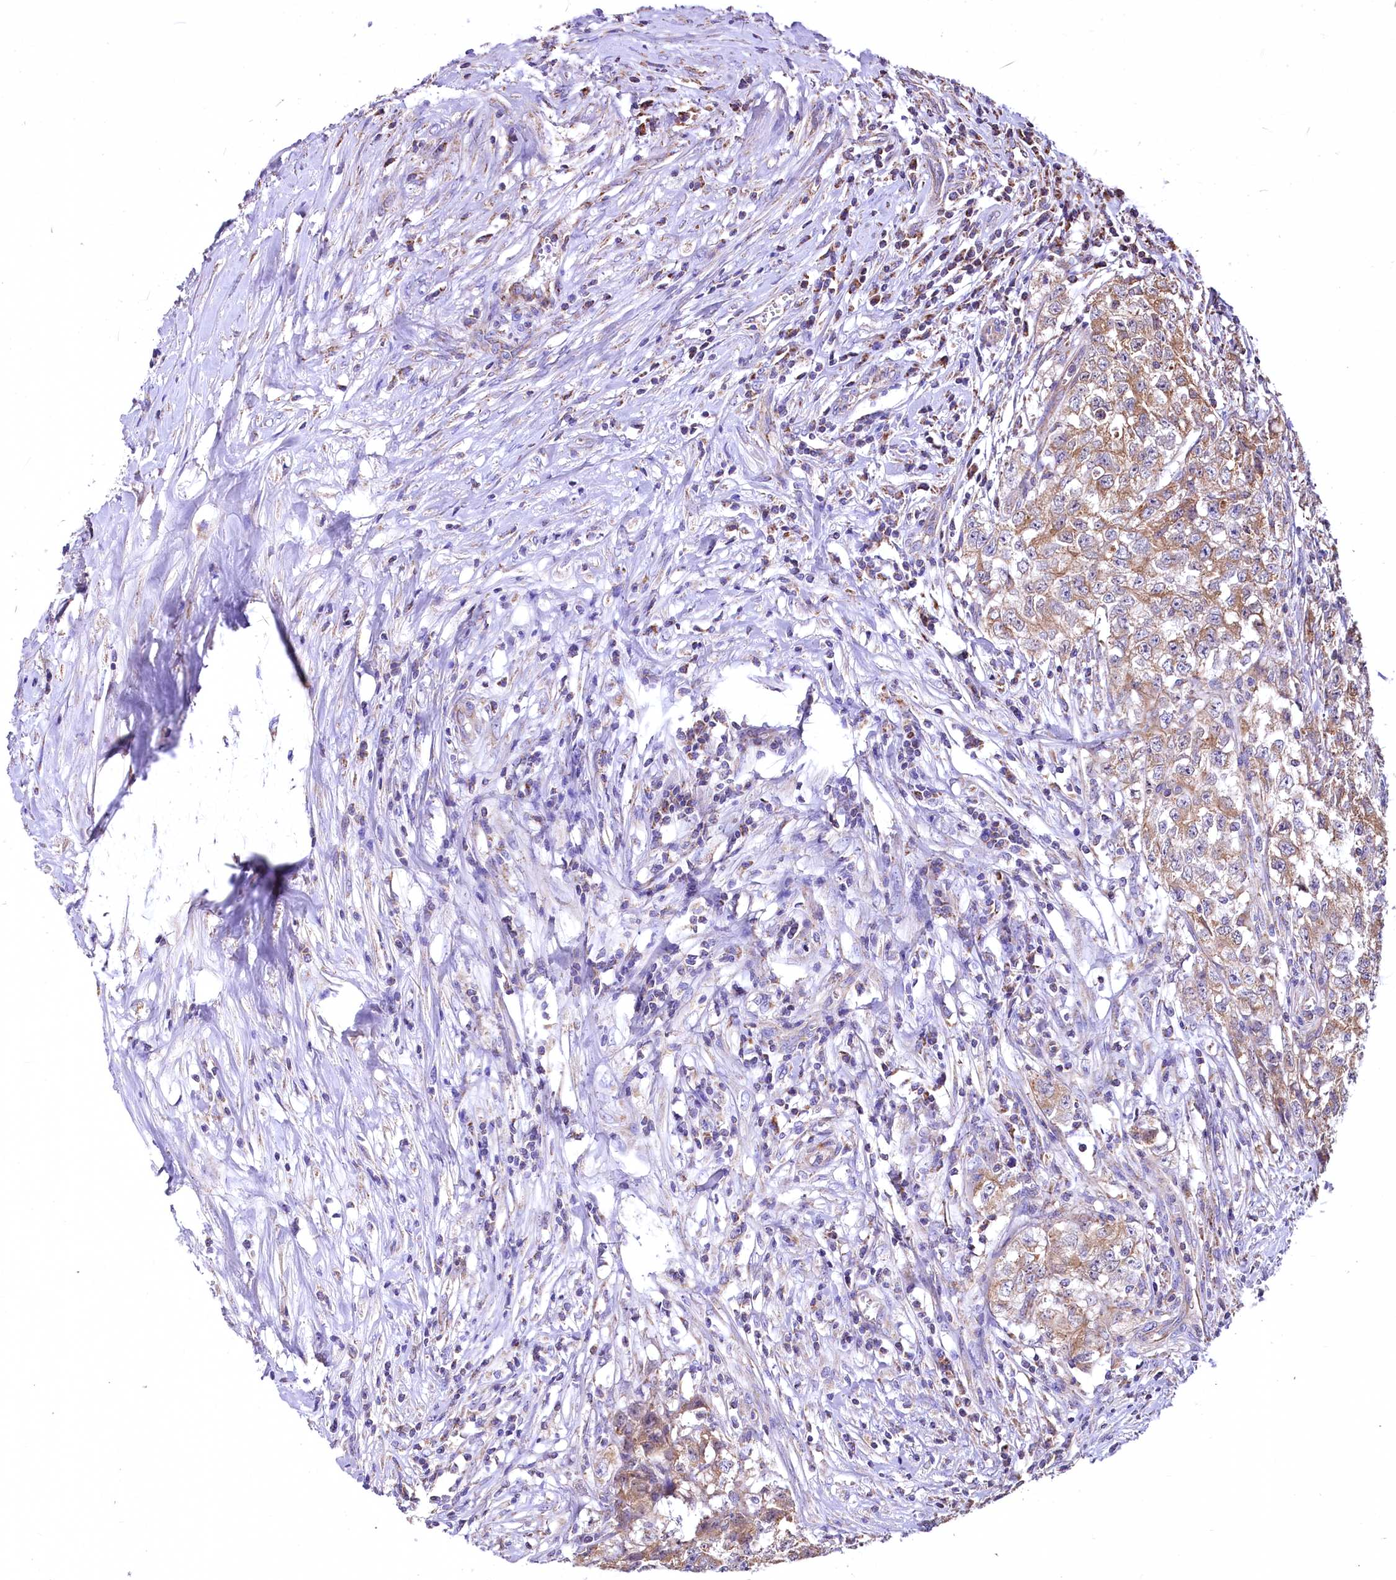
{"staining": {"intensity": "moderate", "quantity": "25%-75%", "location": "cytoplasmic/membranous"}, "tissue": "testis cancer", "cell_type": "Tumor cells", "image_type": "cancer", "snomed": [{"axis": "morphology", "description": "Seminoma, NOS"}, {"axis": "morphology", "description": "Carcinoma, Embryonal, NOS"}, {"axis": "topography", "description": "Testis"}], "caption": "This is an image of IHC staining of testis cancer, which shows moderate staining in the cytoplasmic/membranous of tumor cells.", "gene": "NUDT15", "patient": {"sex": "male", "age": 43}}